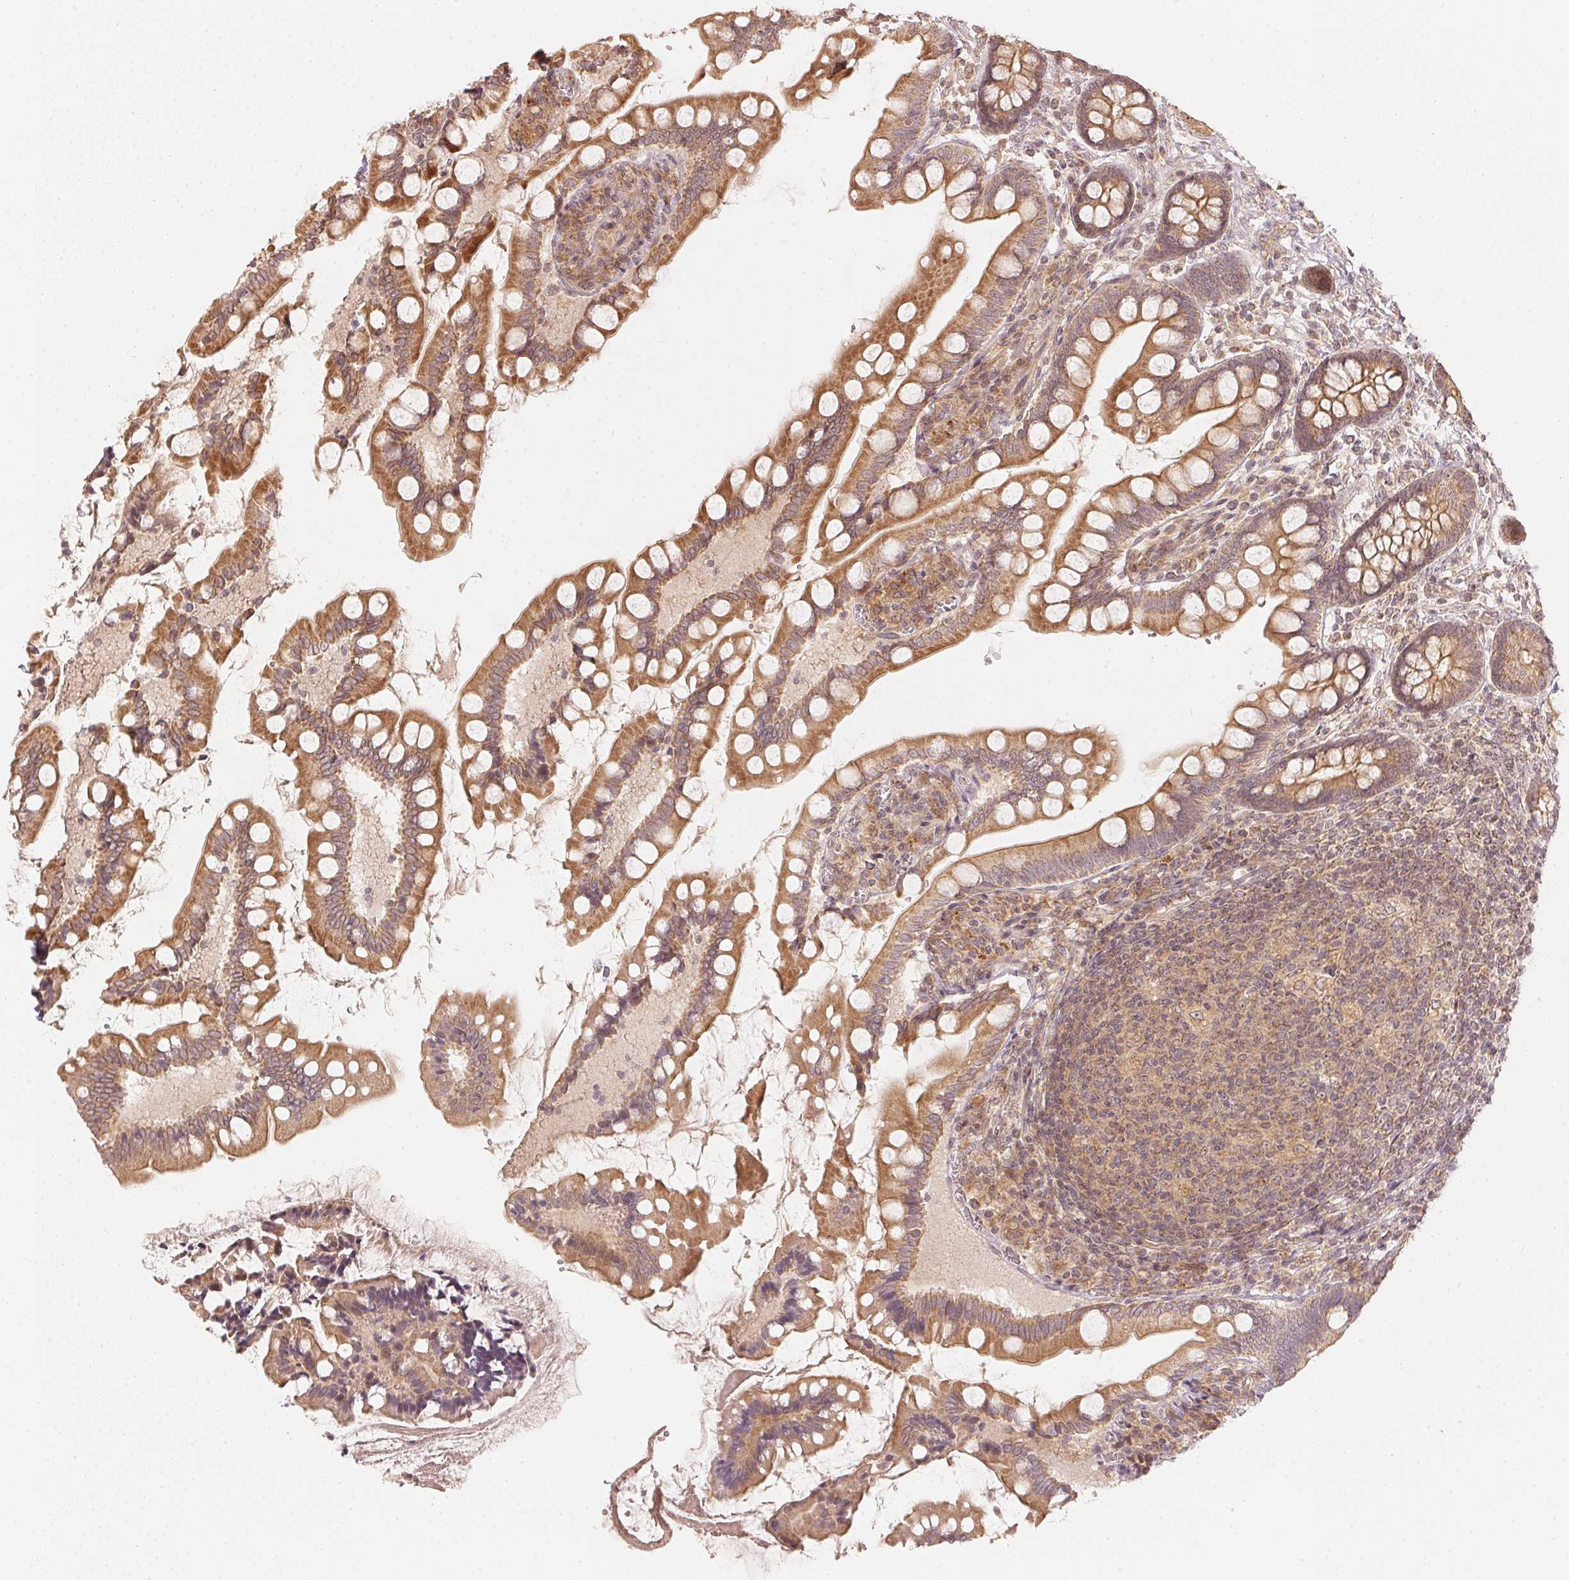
{"staining": {"intensity": "strong", "quantity": ">75%", "location": "cytoplasmic/membranous"}, "tissue": "small intestine", "cell_type": "Glandular cells", "image_type": "normal", "snomed": [{"axis": "morphology", "description": "Normal tissue, NOS"}, {"axis": "topography", "description": "Small intestine"}], "caption": "A brown stain labels strong cytoplasmic/membranous staining of a protein in glandular cells of benign human small intestine. The staining was performed using DAB (3,3'-diaminobenzidine), with brown indicating positive protein expression. Nuclei are stained blue with hematoxylin.", "gene": "WDR54", "patient": {"sex": "female", "age": 56}}